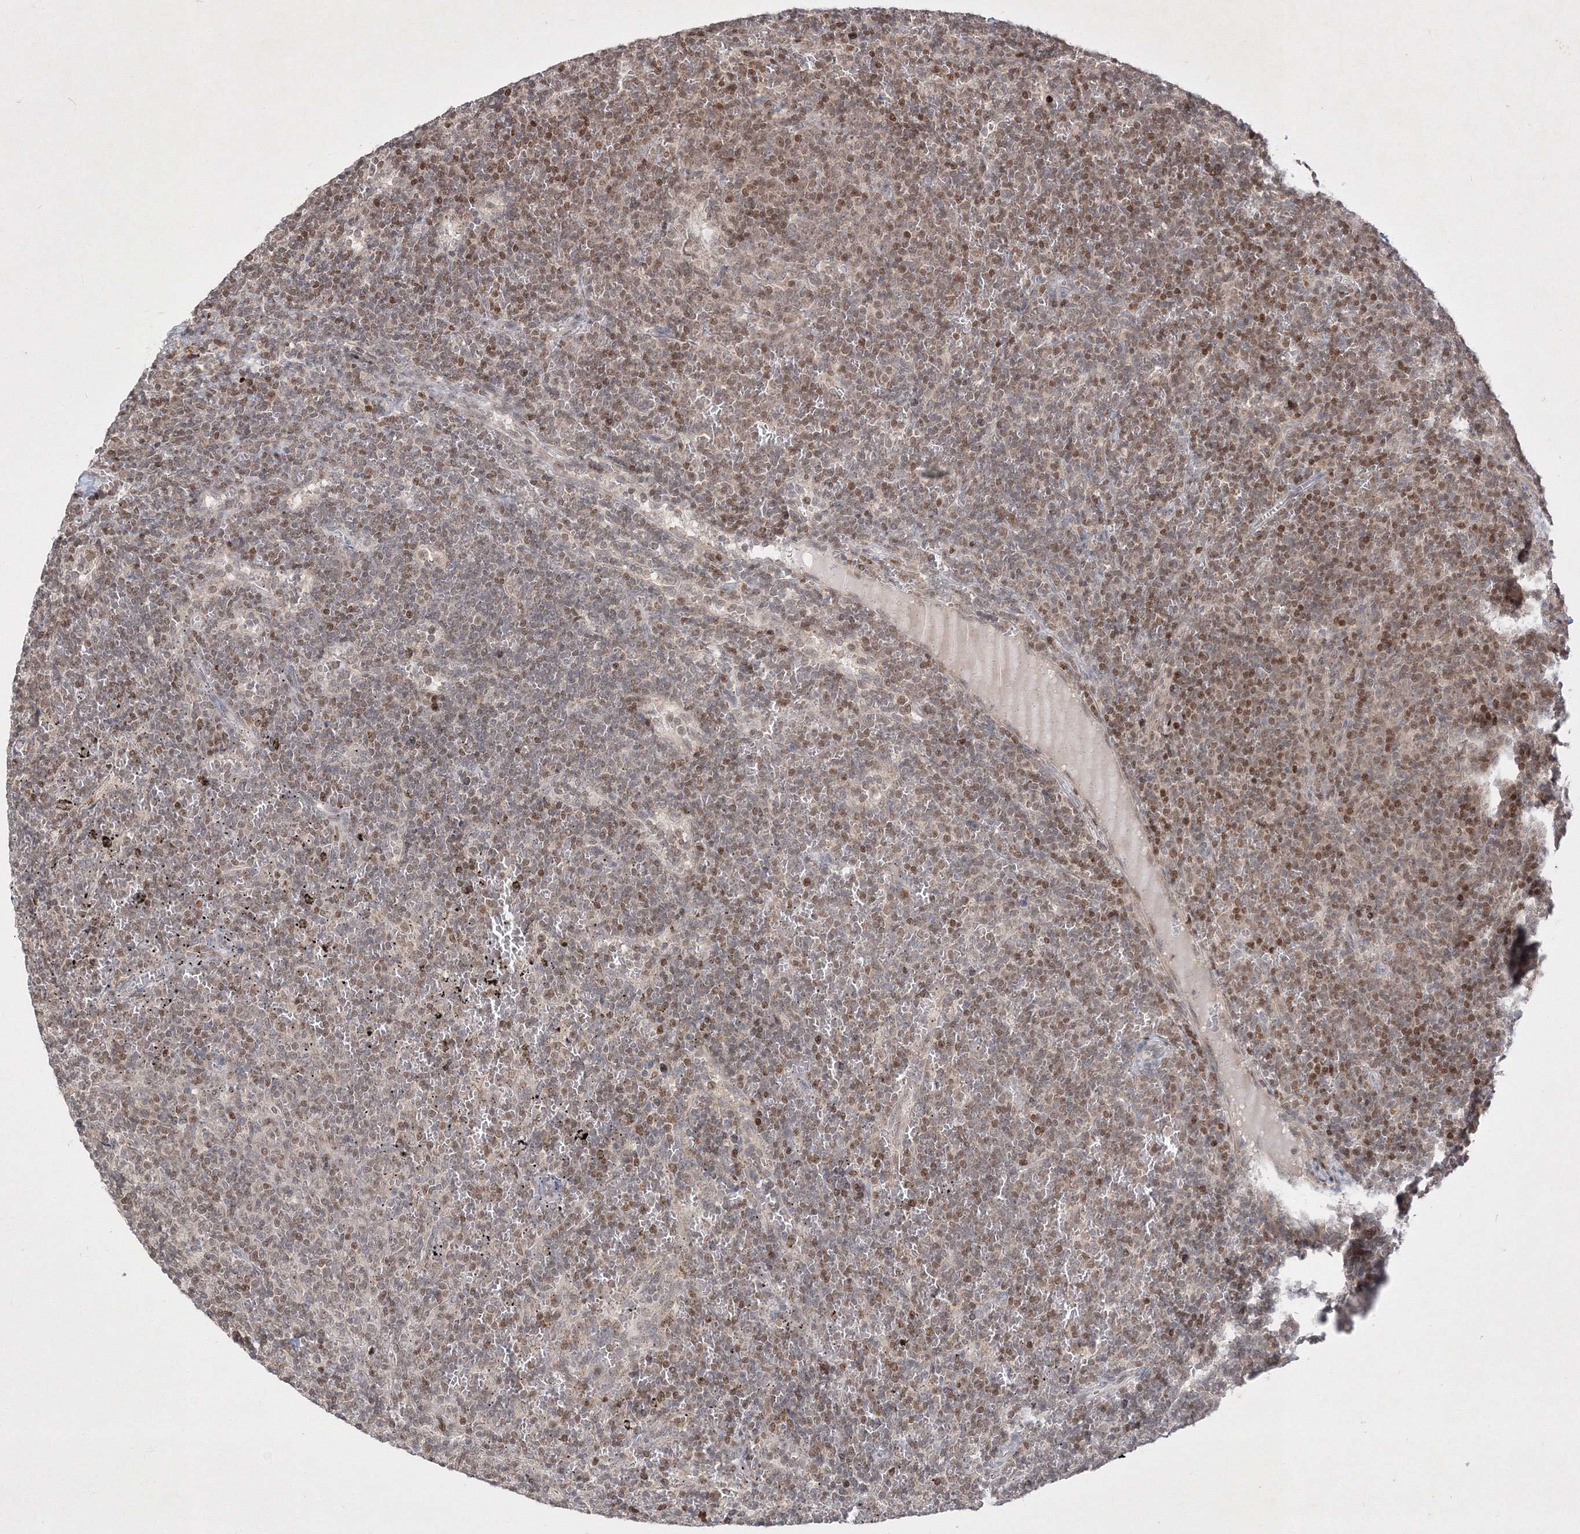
{"staining": {"intensity": "moderate", "quantity": "25%-75%", "location": "nuclear"}, "tissue": "lymphoma", "cell_type": "Tumor cells", "image_type": "cancer", "snomed": [{"axis": "morphology", "description": "Malignant lymphoma, non-Hodgkin's type, Low grade"}, {"axis": "topography", "description": "Spleen"}], "caption": "About 25%-75% of tumor cells in malignant lymphoma, non-Hodgkin's type (low-grade) show moderate nuclear protein positivity as visualized by brown immunohistochemical staining.", "gene": "TAB1", "patient": {"sex": "female", "age": 50}}